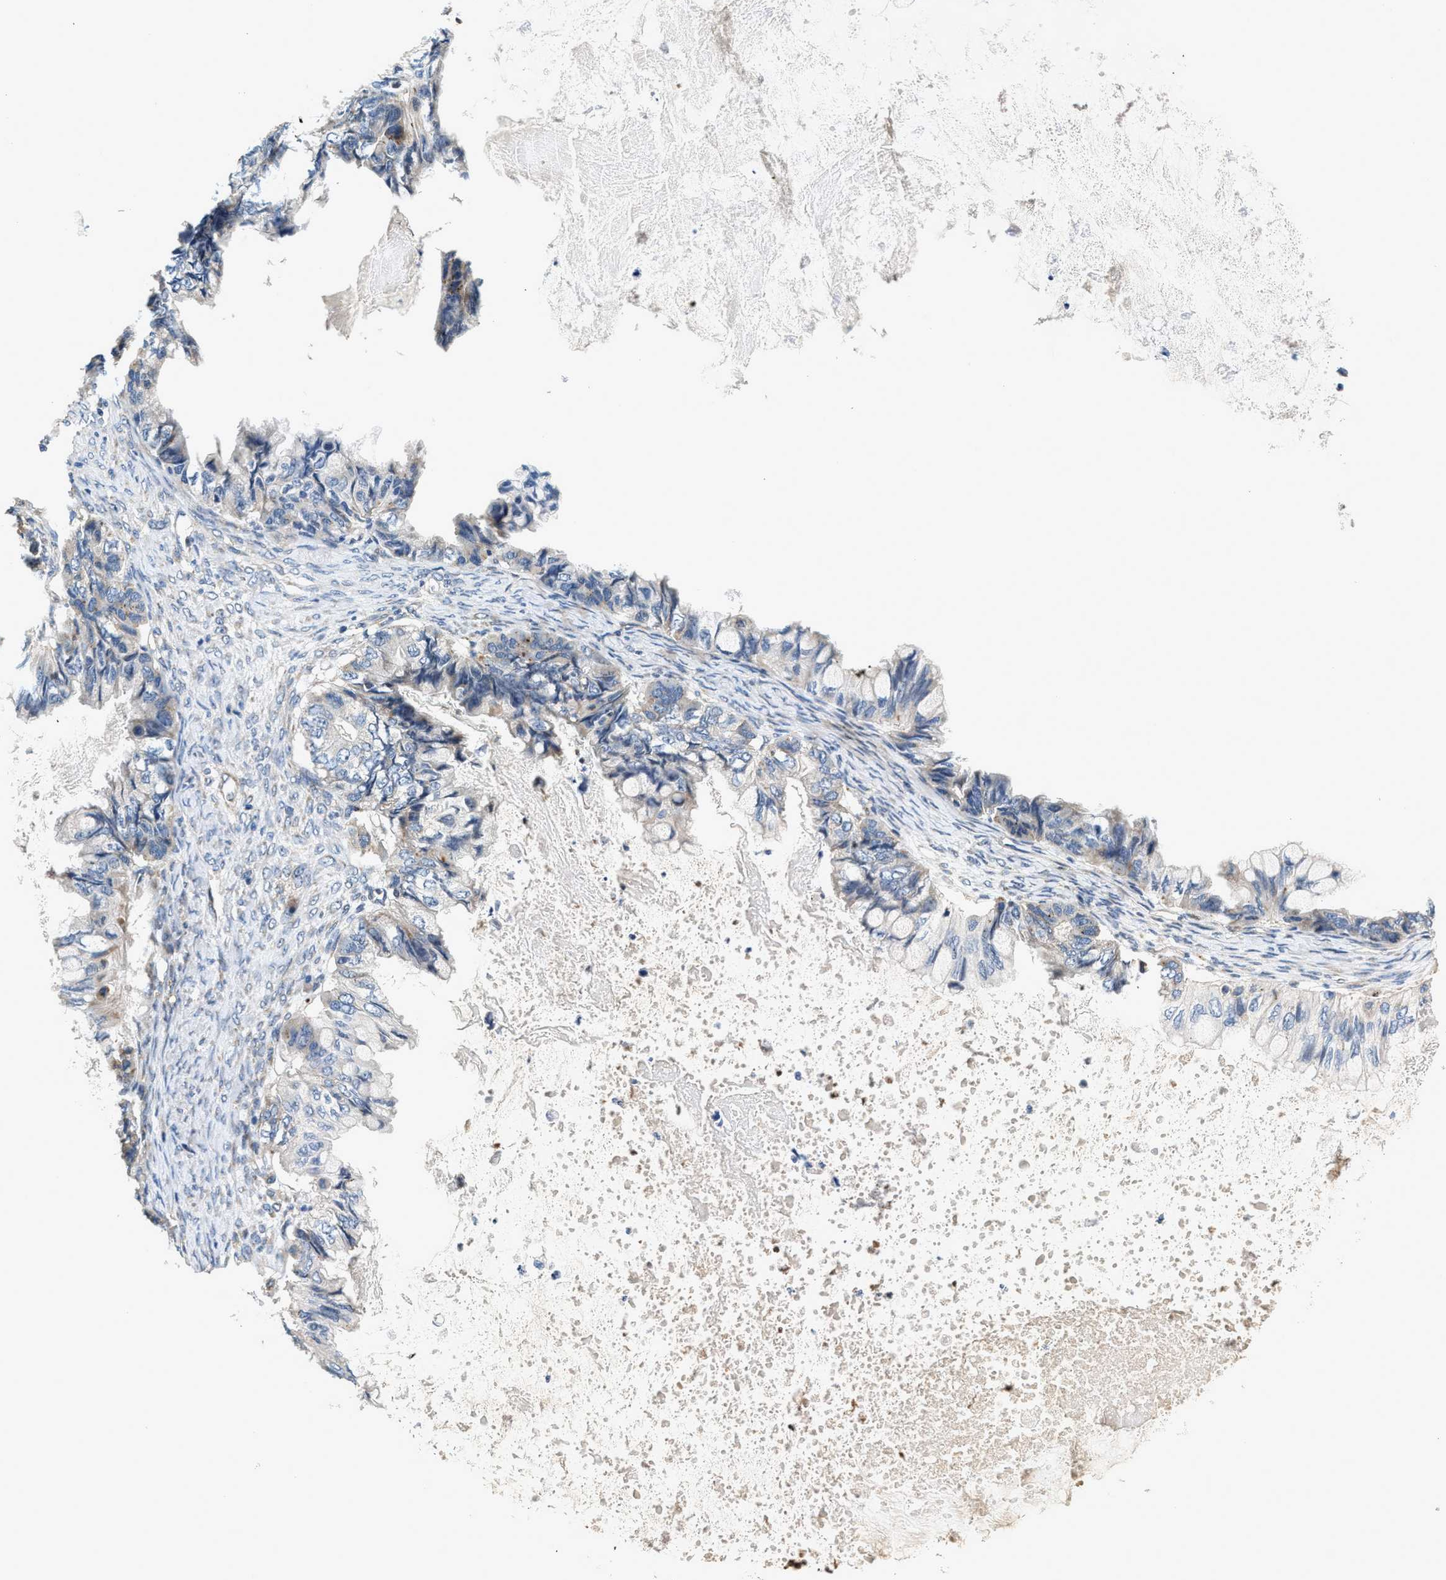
{"staining": {"intensity": "weak", "quantity": "<25%", "location": "cytoplasmic/membranous"}, "tissue": "ovarian cancer", "cell_type": "Tumor cells", "image_type": "cancer", "snomed": [{"axis": "morphology", "description": "Cystadenocarcinoma, mucinous, NOS"}, {"axis": "topography", "description": "Ovary"}], "caption": "This is an immunohistochemistry micrograph of mucinous cystadenocarcinoma (ovarian). There is no expression in tumor cells.", "gene": "DUSP10", "patient": {"sex": "female", "age": 80}}